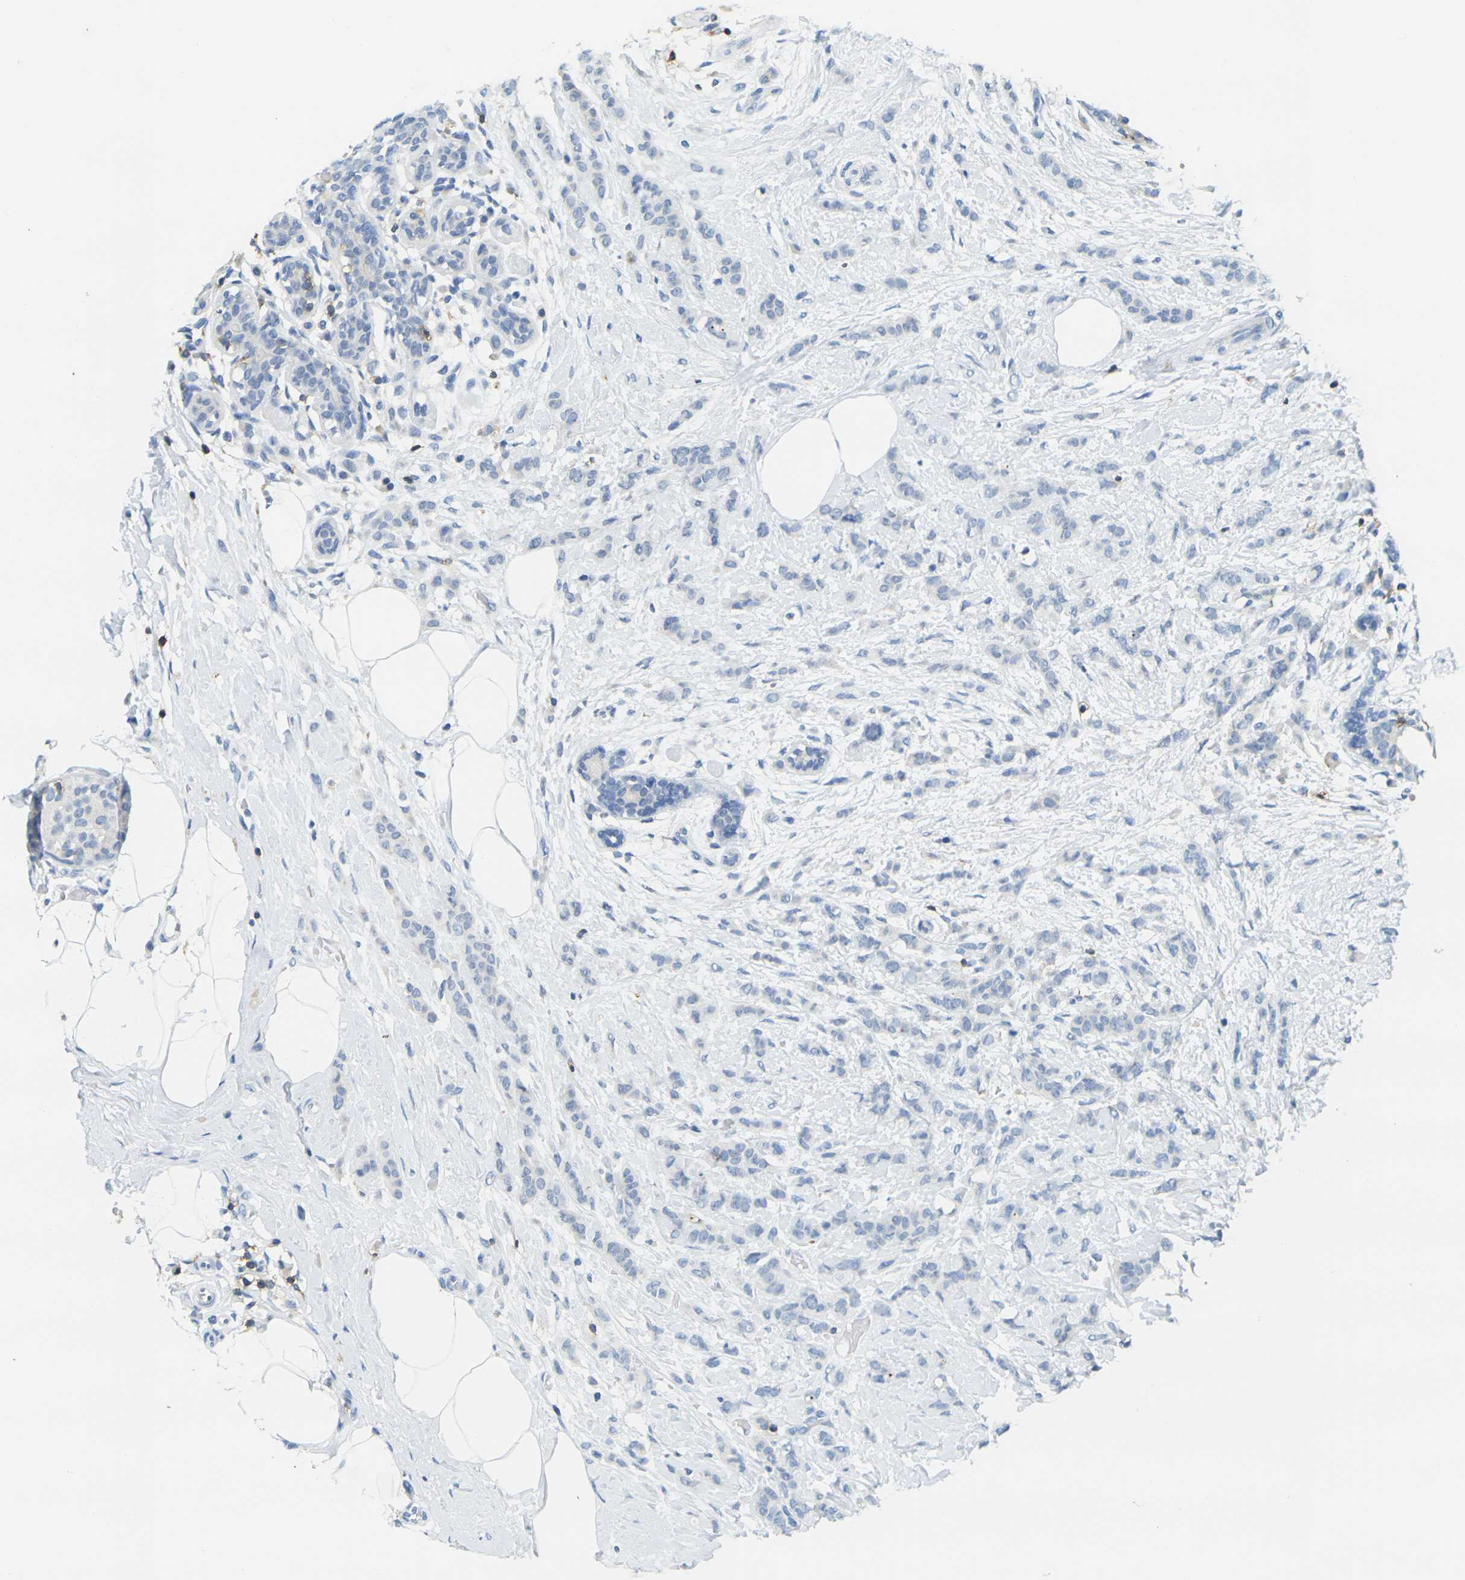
{"staining": {"intensity": "negative", "quantity": "none", "location": "none"}, "tissue": "breast cancer", "cell_type": "Tumor cells", "image_type": "cancer", "snomed": [{"axis": "morphology", "description": "Lobular carcinoma, in situ"}, {"axis": "morphology", "description": "Lobular carcinoma"}, {"axis": "topography", "description": "Breast"}], "caption": "Immunohistochemistry (IHC) photomicrograph of breast cancer (lobular carcinoma in situ) stained for a protein (brown), which exhibits no staining in tumor cells.", "gene": "CD3D", "patient": {"sex": "female", "age": 41}}